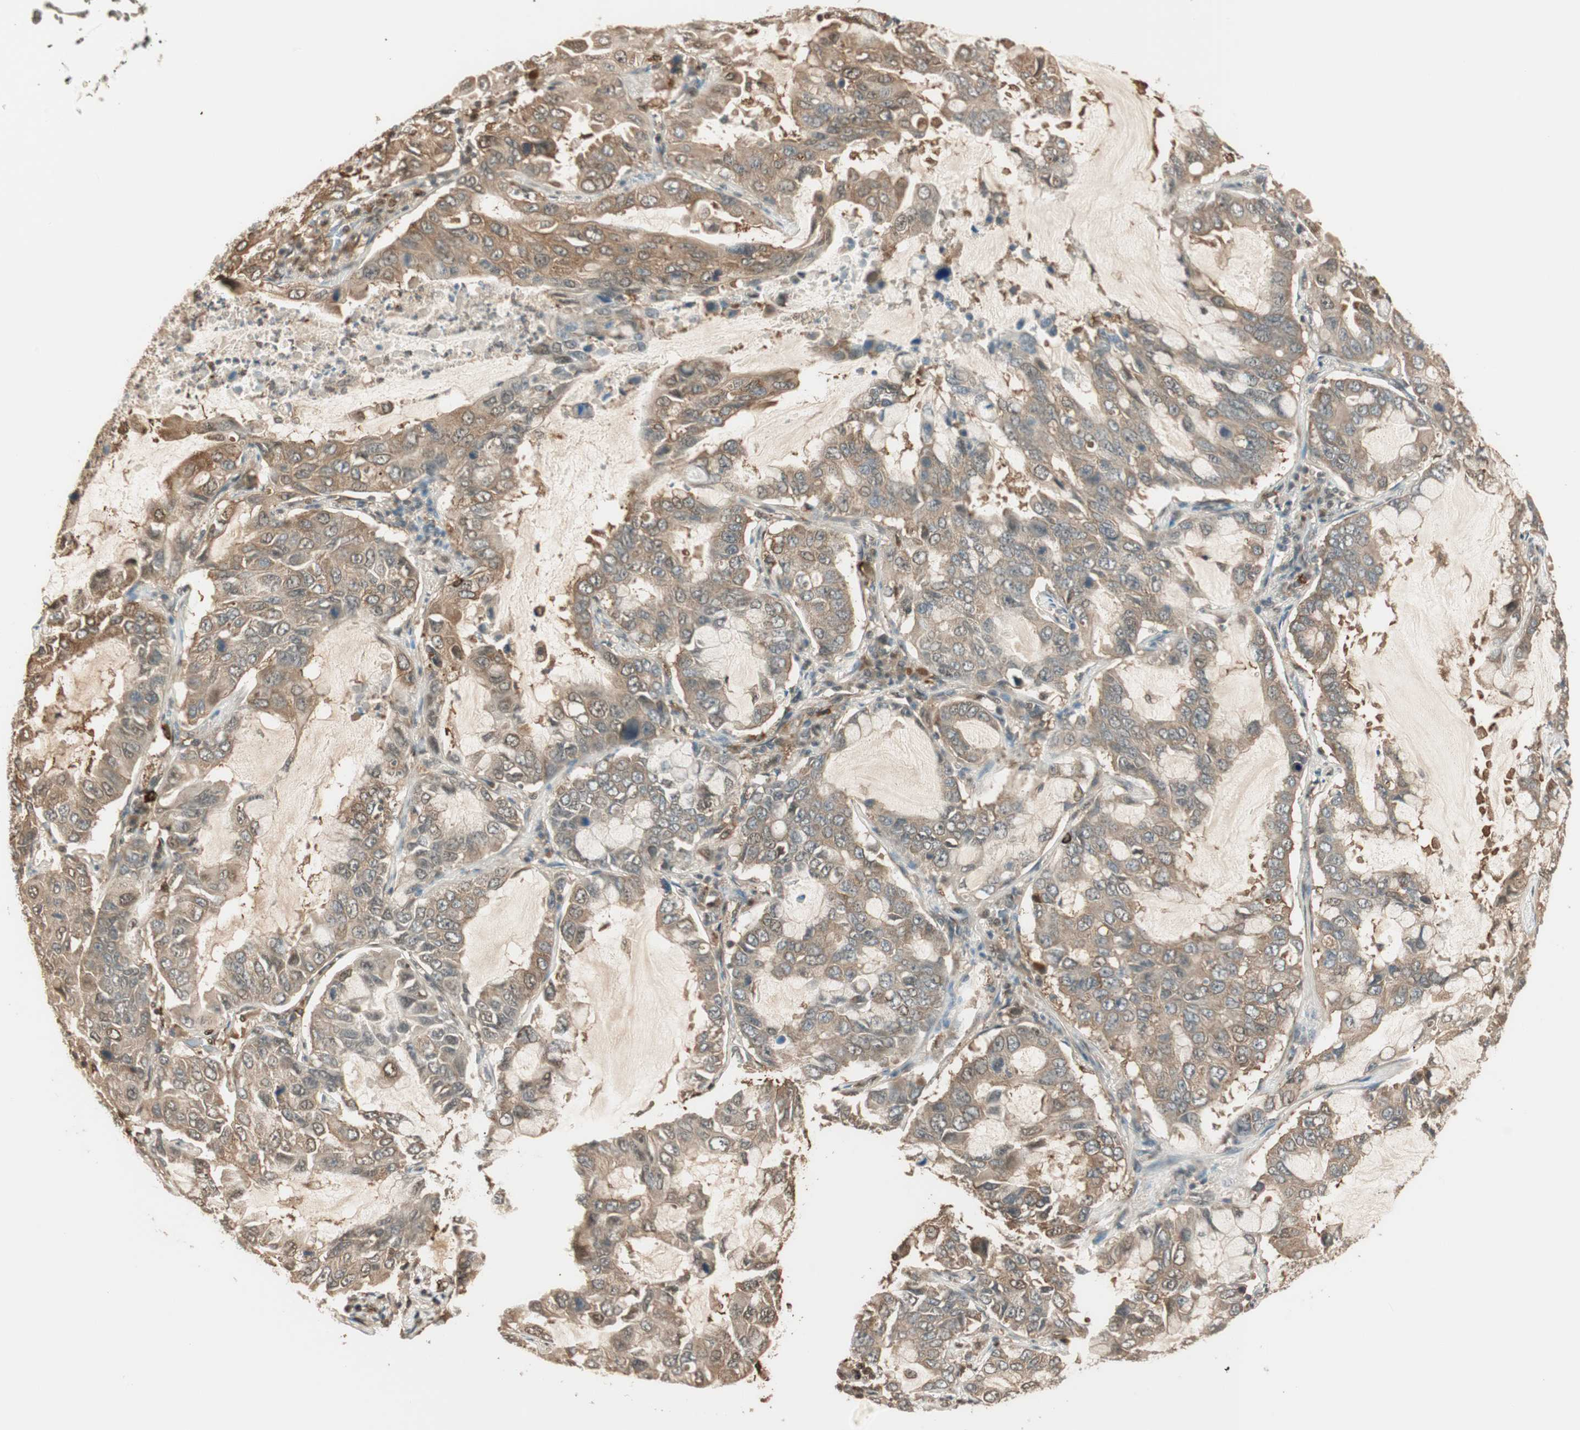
{"staining": {"intensity": "moderate", "quantity": ">75%", "location": "cytoplasmic/membranous,nuclear"}, "tissue": "lung cancer", "cell_type": "Tumor cells", "image_type": "cancer", "snomed": [{"axis": "morphology", "description": "Adenocarcinoma, NOS"}, {"axis": "topography", "description": "Lung"}], "caption": "Tumor cells reveal medium levels of moderate cytoplasmic/membranous and nuclear positivity in about >75% of cells in human lung cancer (adenocarcinoma). The protein of interest is shown in brown color, while the nuclei are stained blue.", "gene": "ZNF443", "patient": {"sex": "male", "age": 64}}